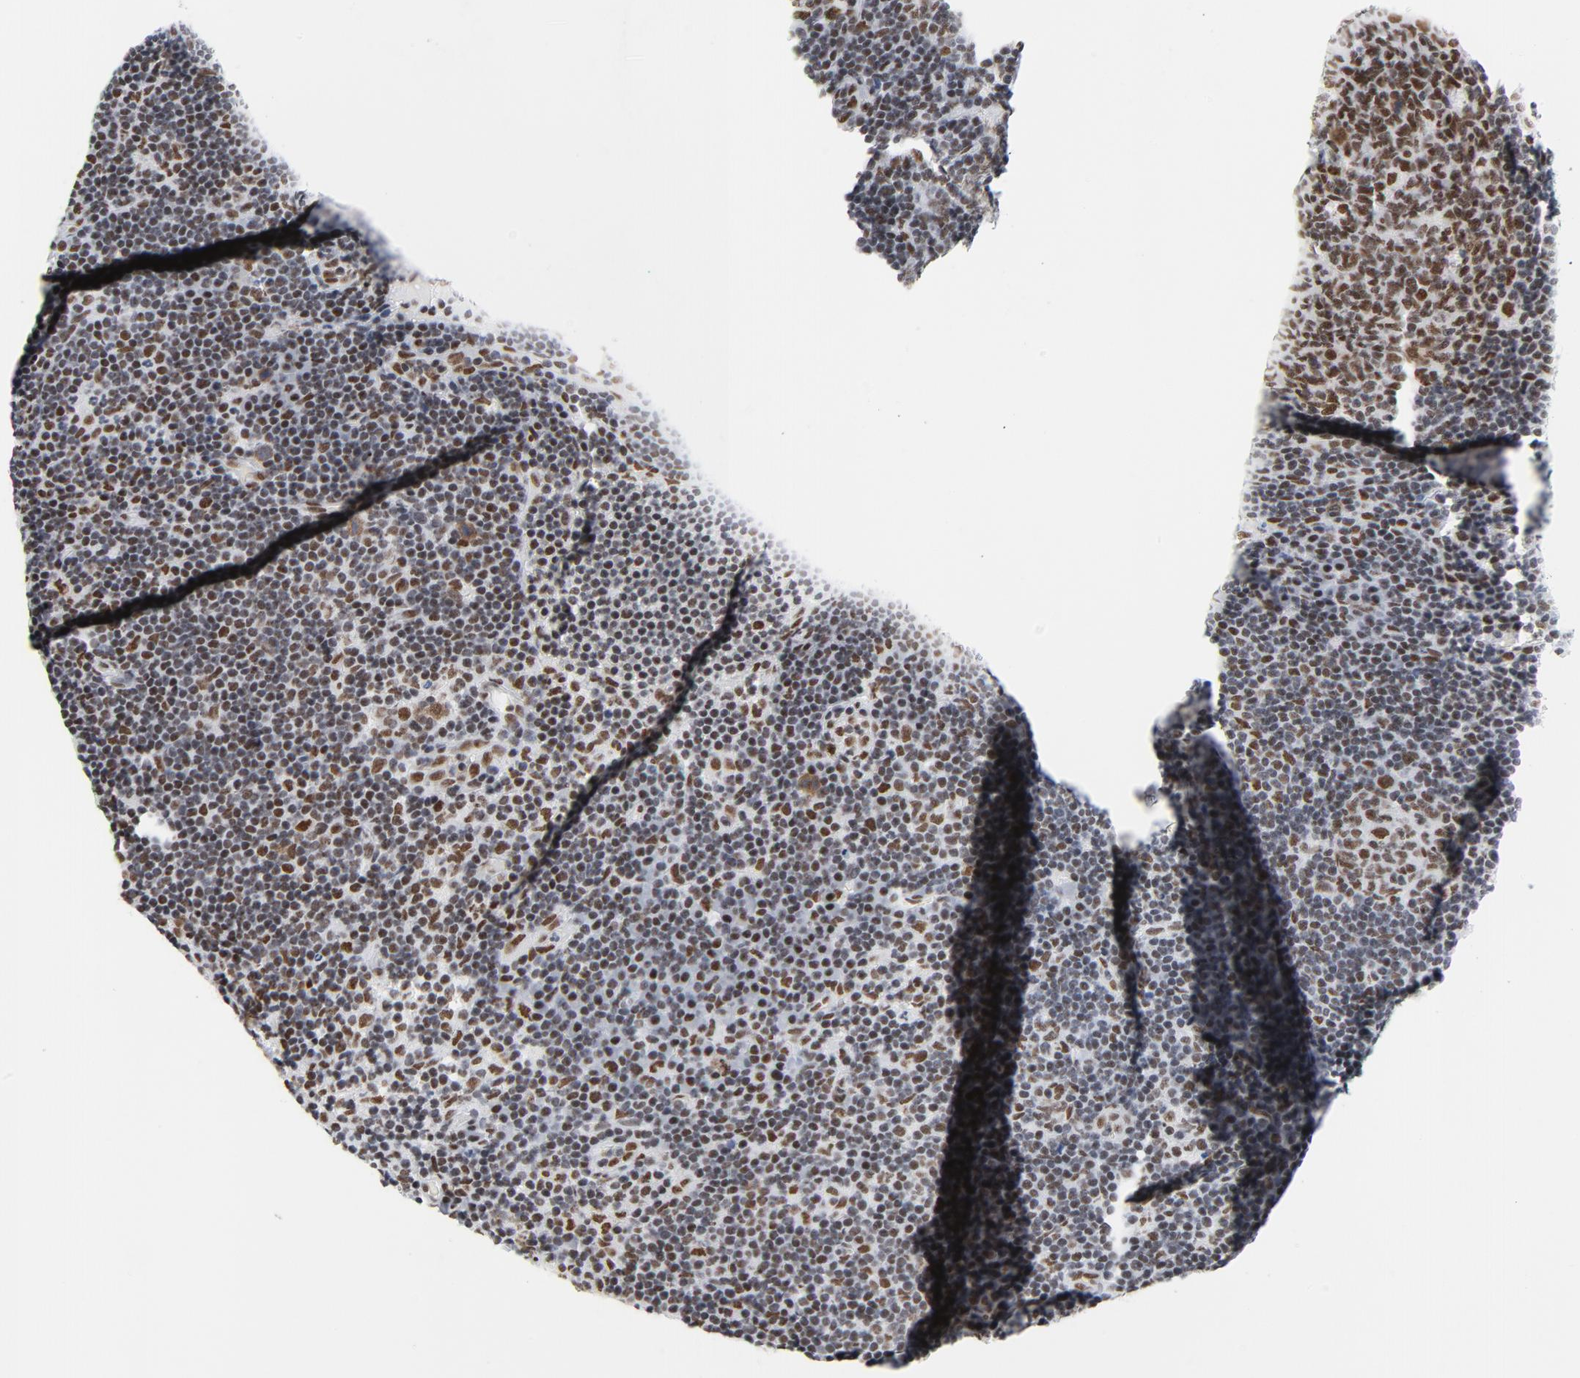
{"staining": {"intensity": "moderate", "quantity": ">75%", "location": "nuclear"}, "tissue": "lymph node", "cell_type": "Germinal center cells", "image_type": "normal", "snomed": [{"axis": "morphology", "description": "Normal tissue, NOS"}, {"axis": "morphology", "description": "Squamous cell carcinoma, metastatic, NOS"}, {"axis": "topography", "description": "Lymph node"}], "caption": "Immunohistochemical staining of benign human lymph node reveals moderate nuclear protein staining in about >75% of germinal center cells. (Stains: DAB (3,3'-diaminobenzidine) in brown, nuclei in blue, Microscopy: brightfield microscopy at high magnification).", "gene": "CSTF2", "patient": {"sex": "female", "age": 53}}